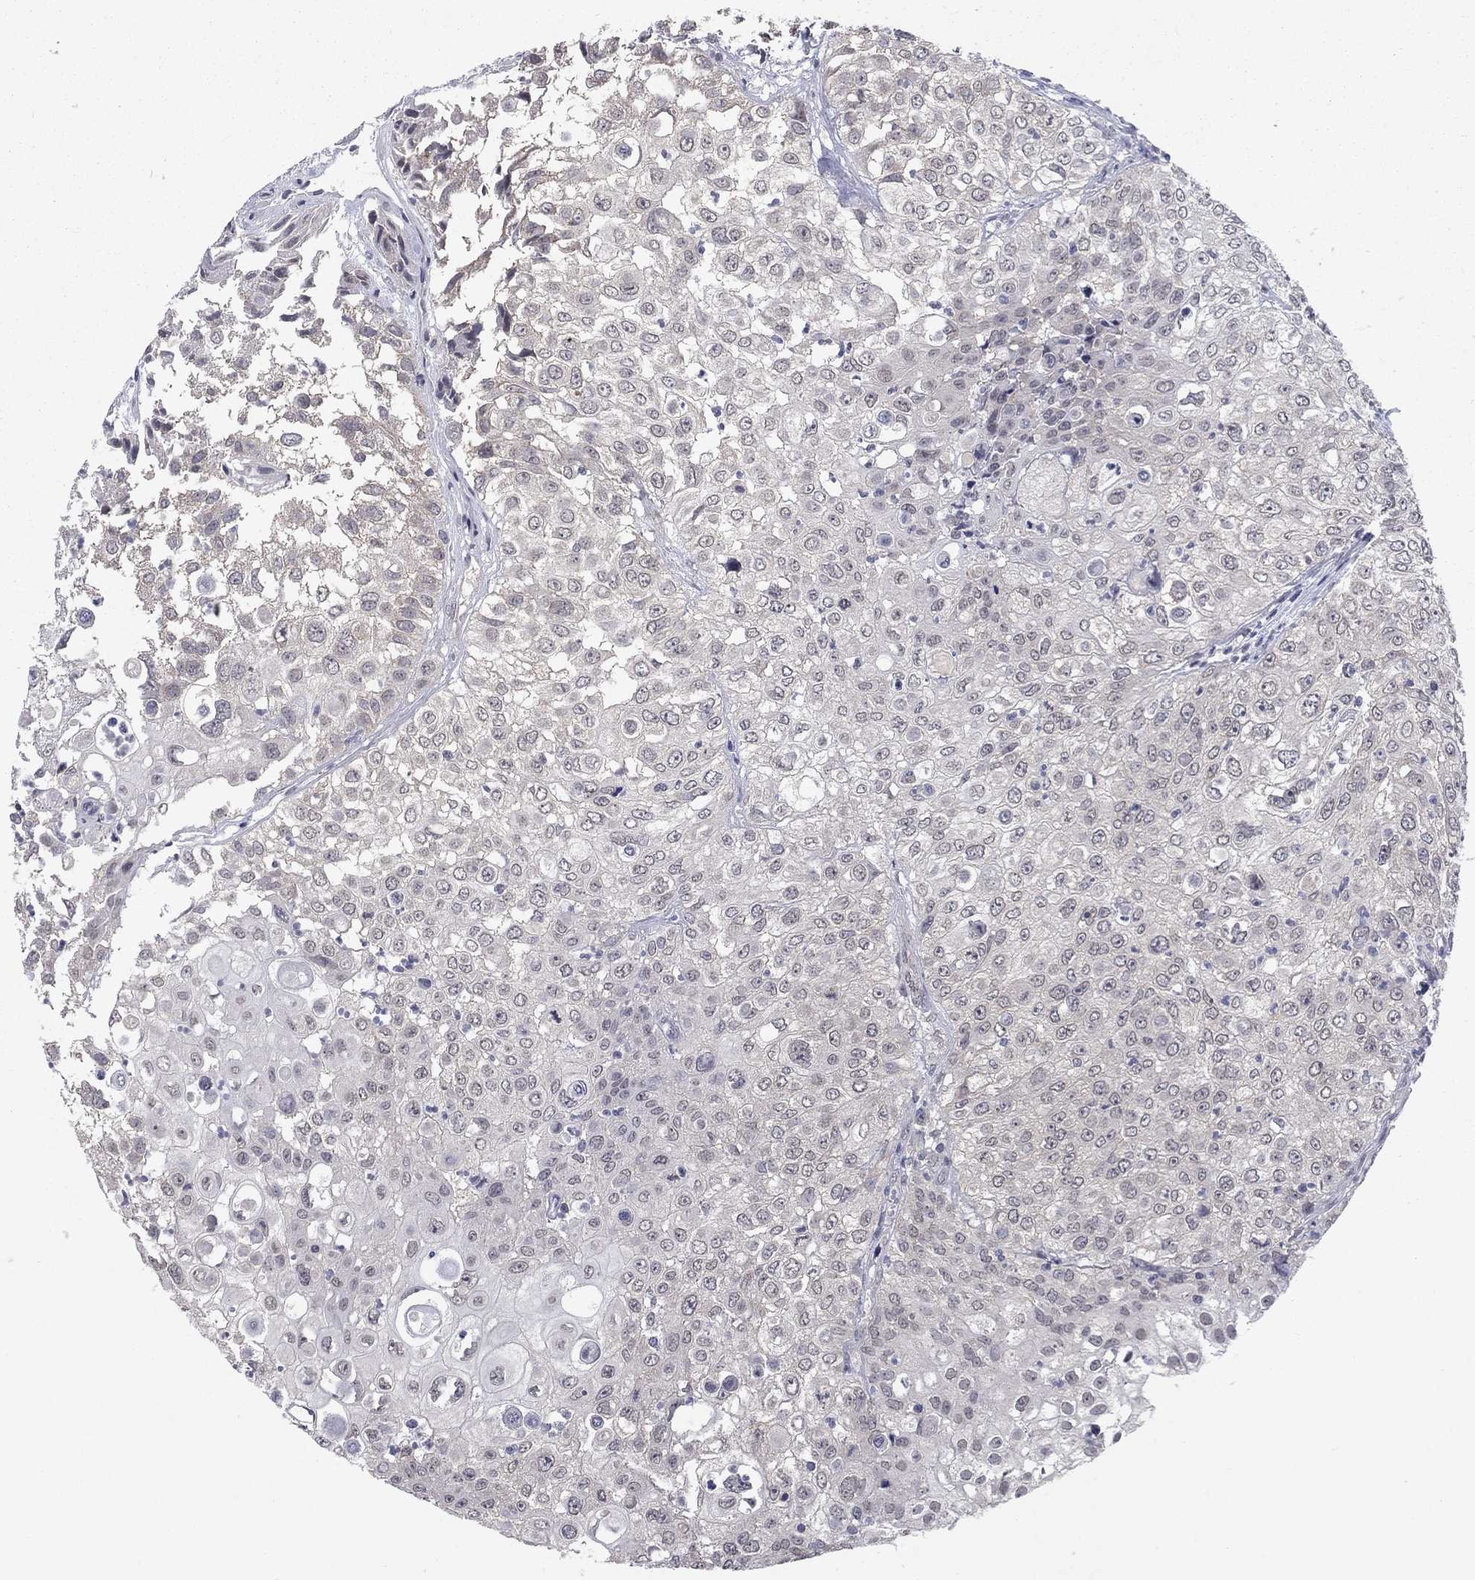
{"staining": {"intensity": "negative", "quantity": "none", "location": "none"}, "tissue": "urothelial cancer", "cell_type": "Tumor cells", "image_type": "cancer", "snomed": [{"axis": "morphology", "description": "Urothelial carcinoma, High grade"}, {"axis": "topography", "description": "Urinary bladder"}], "caption": "Image shows no significant protein positivity in tumor cells of high-grade urothelial carcinoma.", "gene": "SPATA33", "patient": {"sex": "female", "age": 79}}